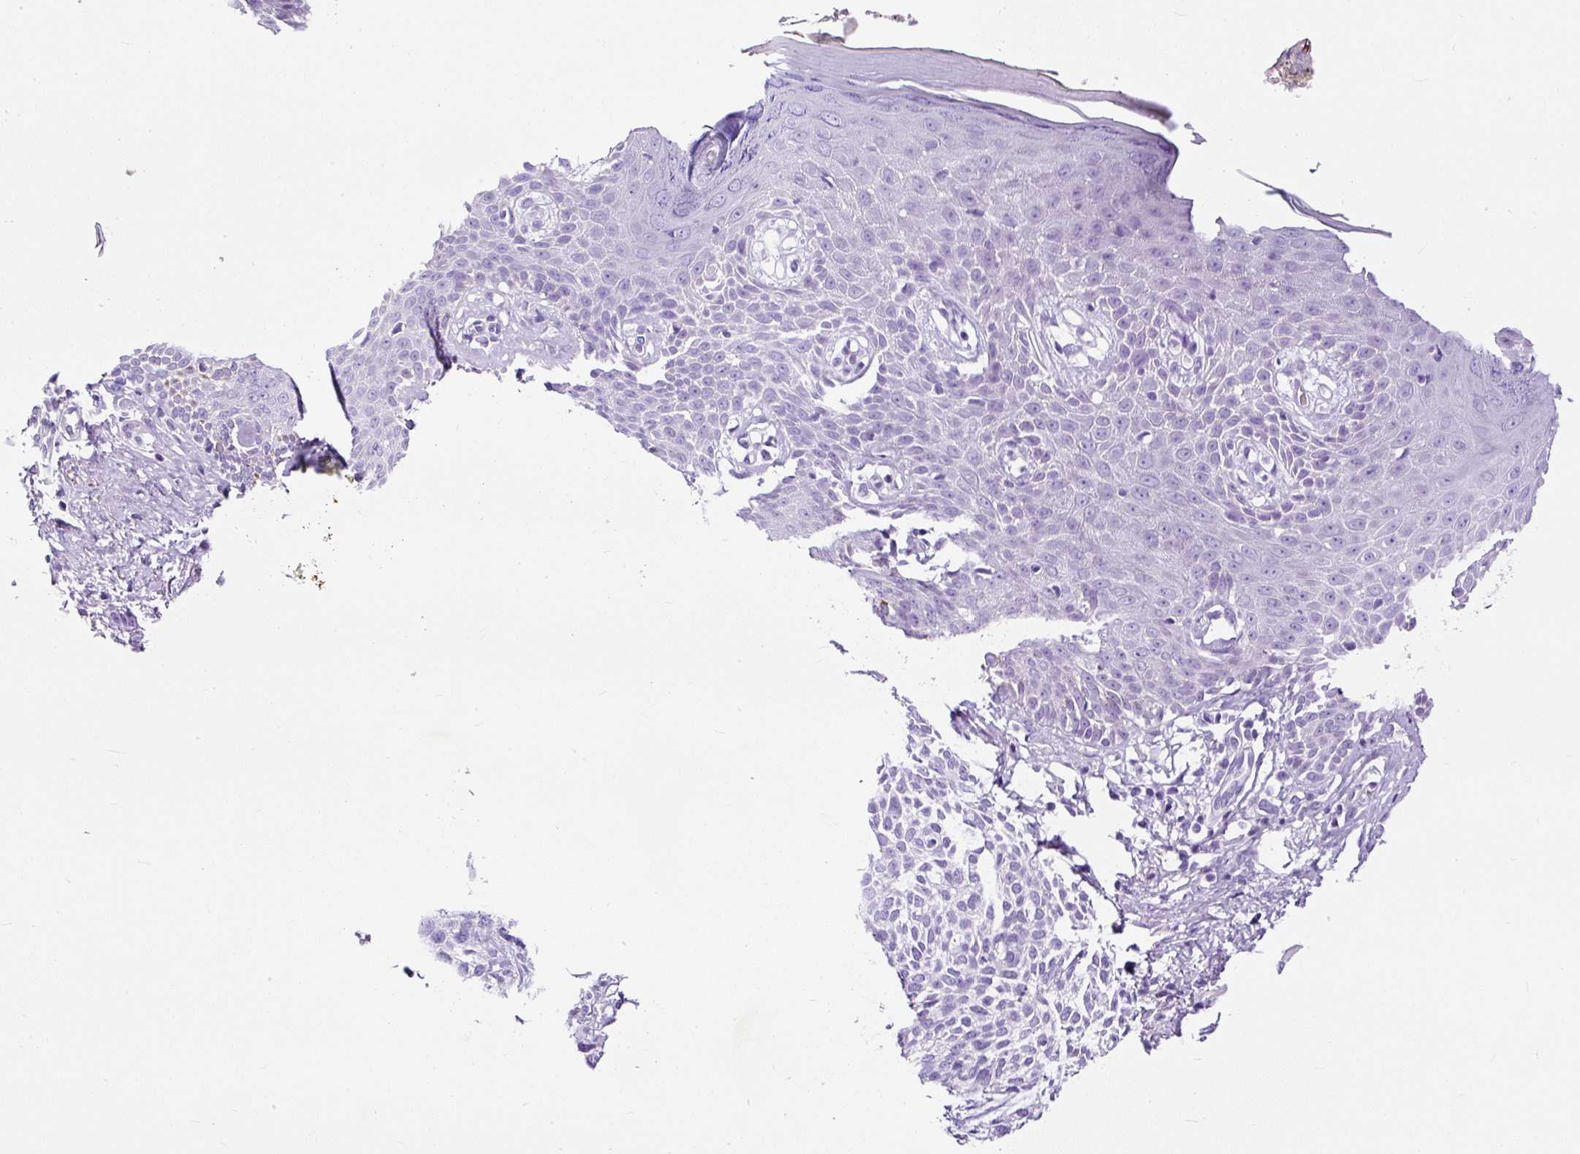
{"staining": {"intensity": "negative", "quantity": "none", "location": "none"}, "tissue": "skin cancer", "cell_type": "Tumor cells", "image_type": "cancer", "snomed": [{"axis": "morphology", "description": "Basal cell carcinoma"}, {"axis": "topography", "description": "Skin"}], "caption": "This is an immunohistochemistry (IHC) histopathology image of human skin basal cell carcinoma. There is no expression in tumor cells.", "gene": "STOX2", "patient": {"sex": "female", "age": 64}}